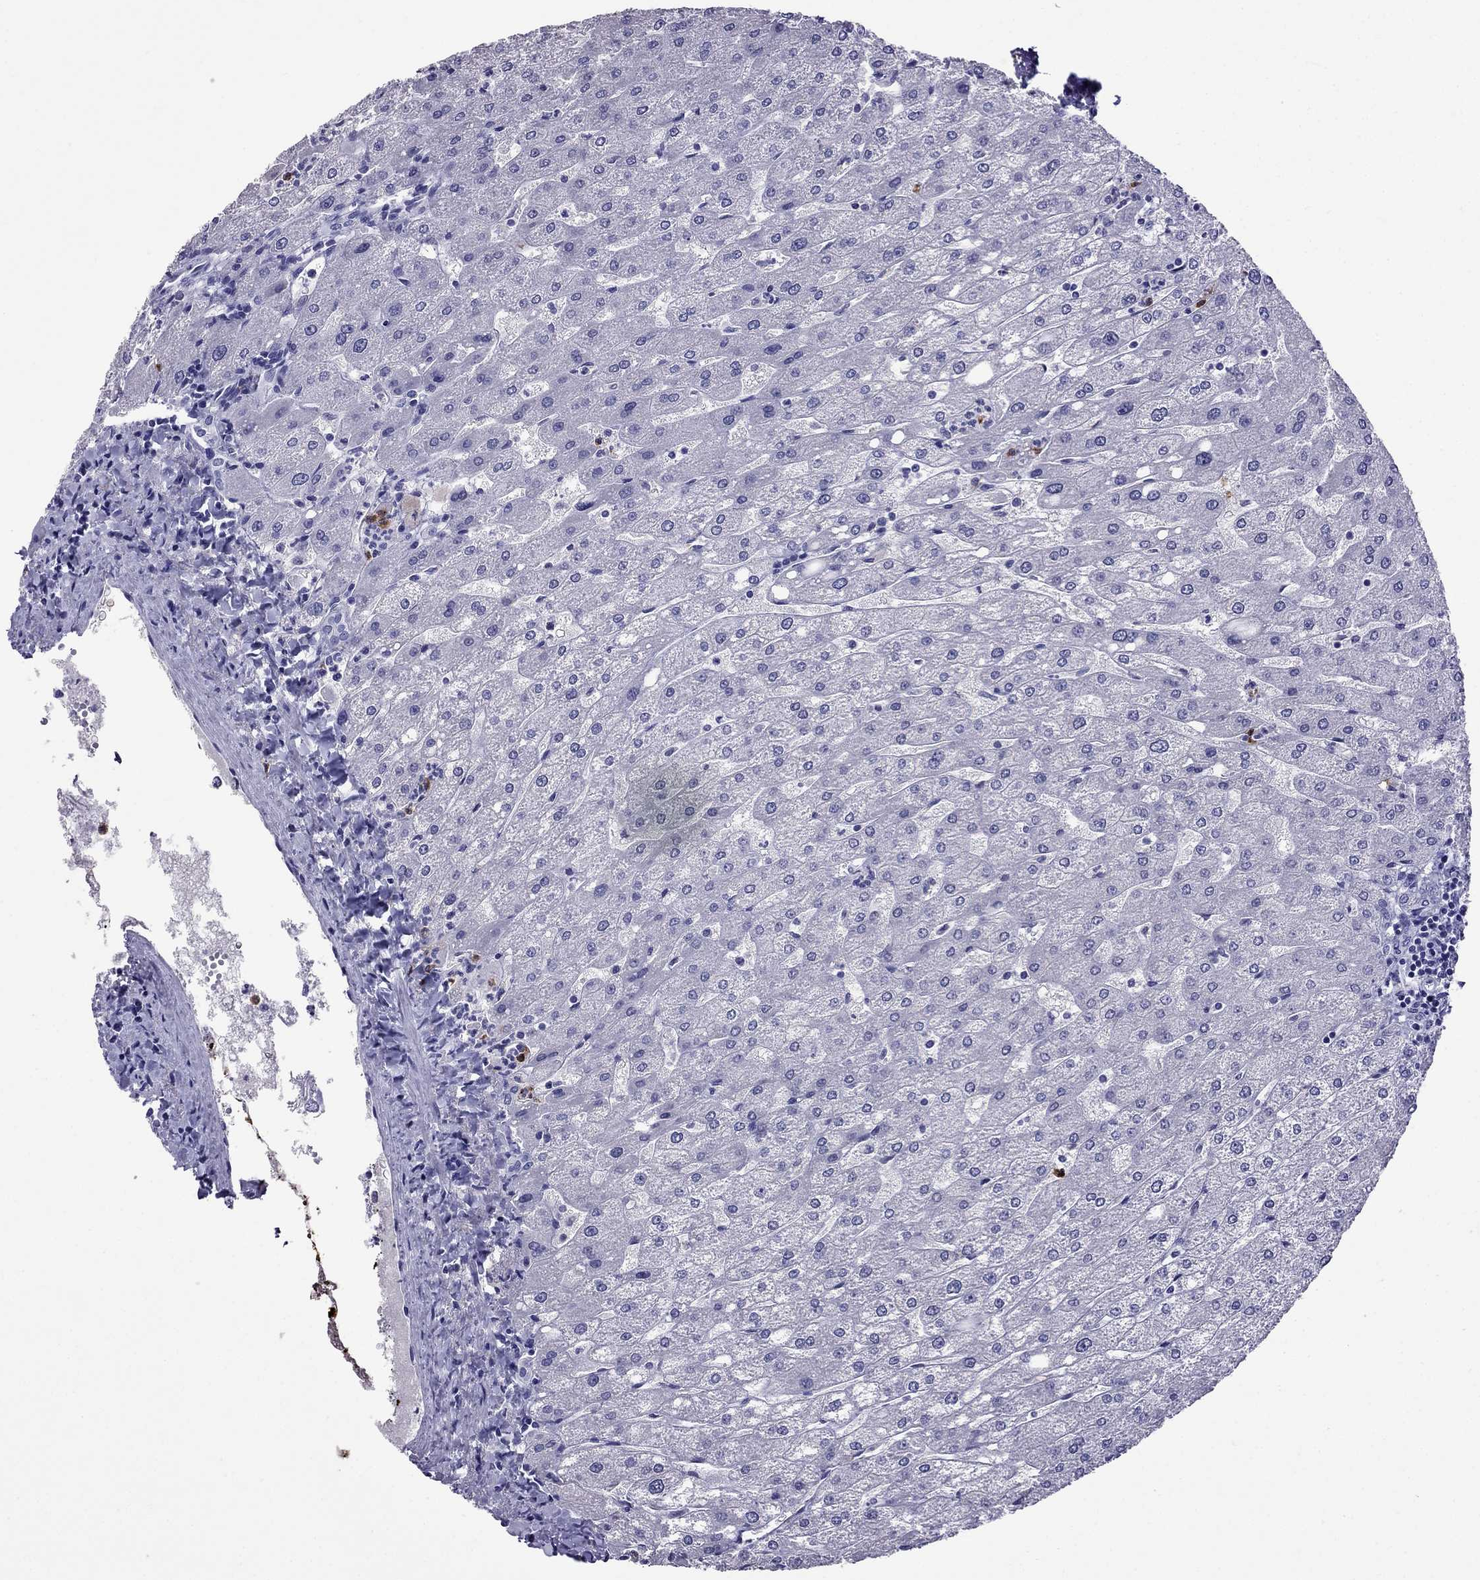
{"staining": {"intensity": "negative", "quantity": "none", "location": "none"}, "tissue": "liver", "cell_type": "Cholangiocytes", "image_type": "normal", "snomed": [{"axis": "morphology", "description": "Normal tissue, NOS"}, {"axis": "topography", "description": "Liver"}], "caption": "The histopathology image exhibits no significant expression in cholangiocytes of liver. (Stains: DAB IHC with hematoxylin counter stain, Microscopy: brightfield microscopy at high magnification).", "gene": "OLFM4", "patient": {"sex": "male", "age": 67}}